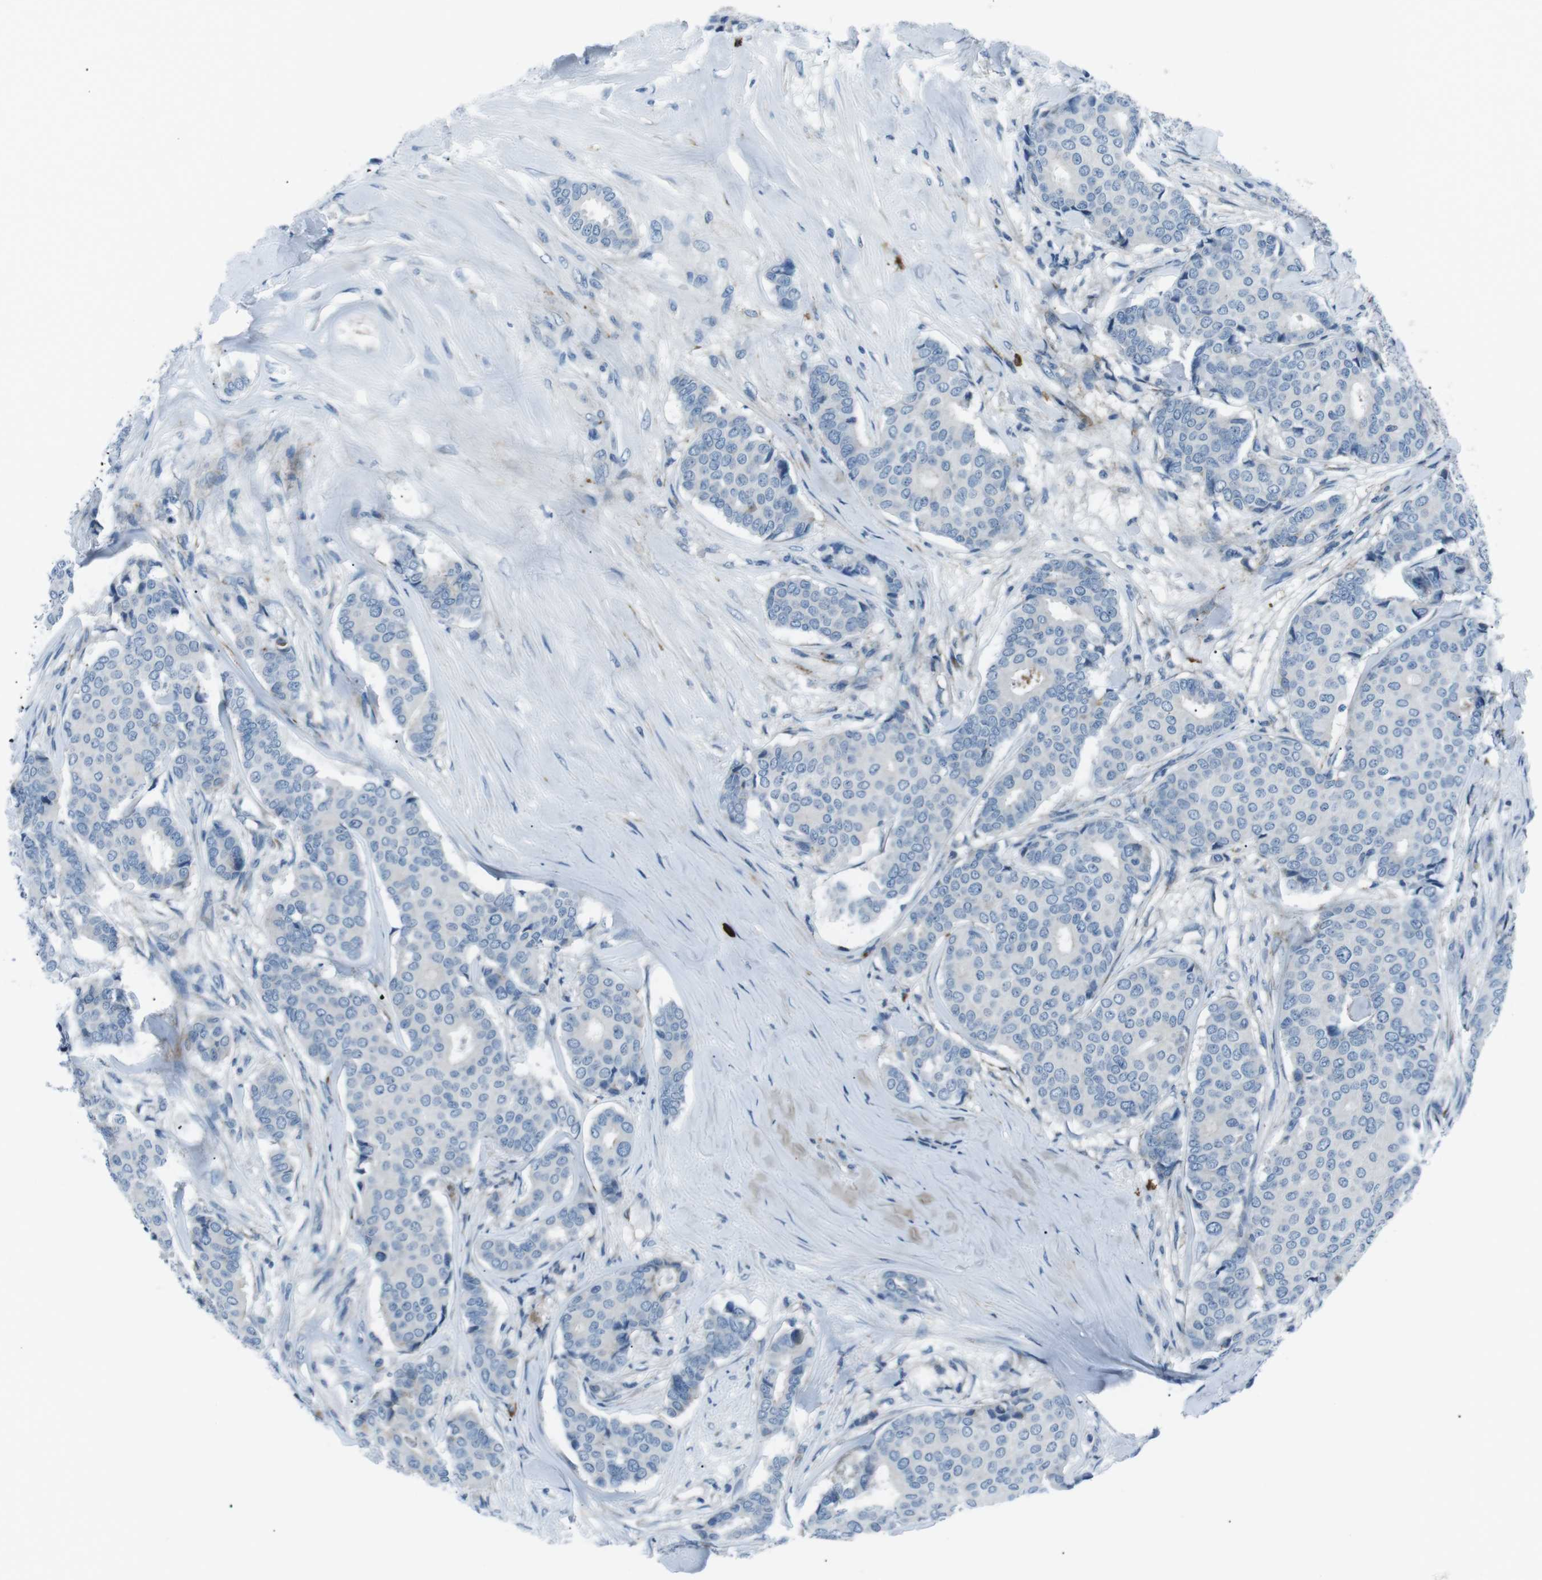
{"staining": {"intensity": "negative", "quantity": "none", "location": "none"}, "tissue": "breast cancer", "cell_type": "Tumor cells", "image_type": "cancer", "snomed": [{"axis": "morphology", "description": "Duct carcinoma"}, {"axis": "topography", "description": "Breast"}], "caption": "High magnification brightfield microscopy of breast cancer stained with DAB (brown) and counterstained with hematoxylin (blue): tumor cells show no significant expression.", "gene": "CSF2RA", "patient": {"sex": "female", "age": 75}}